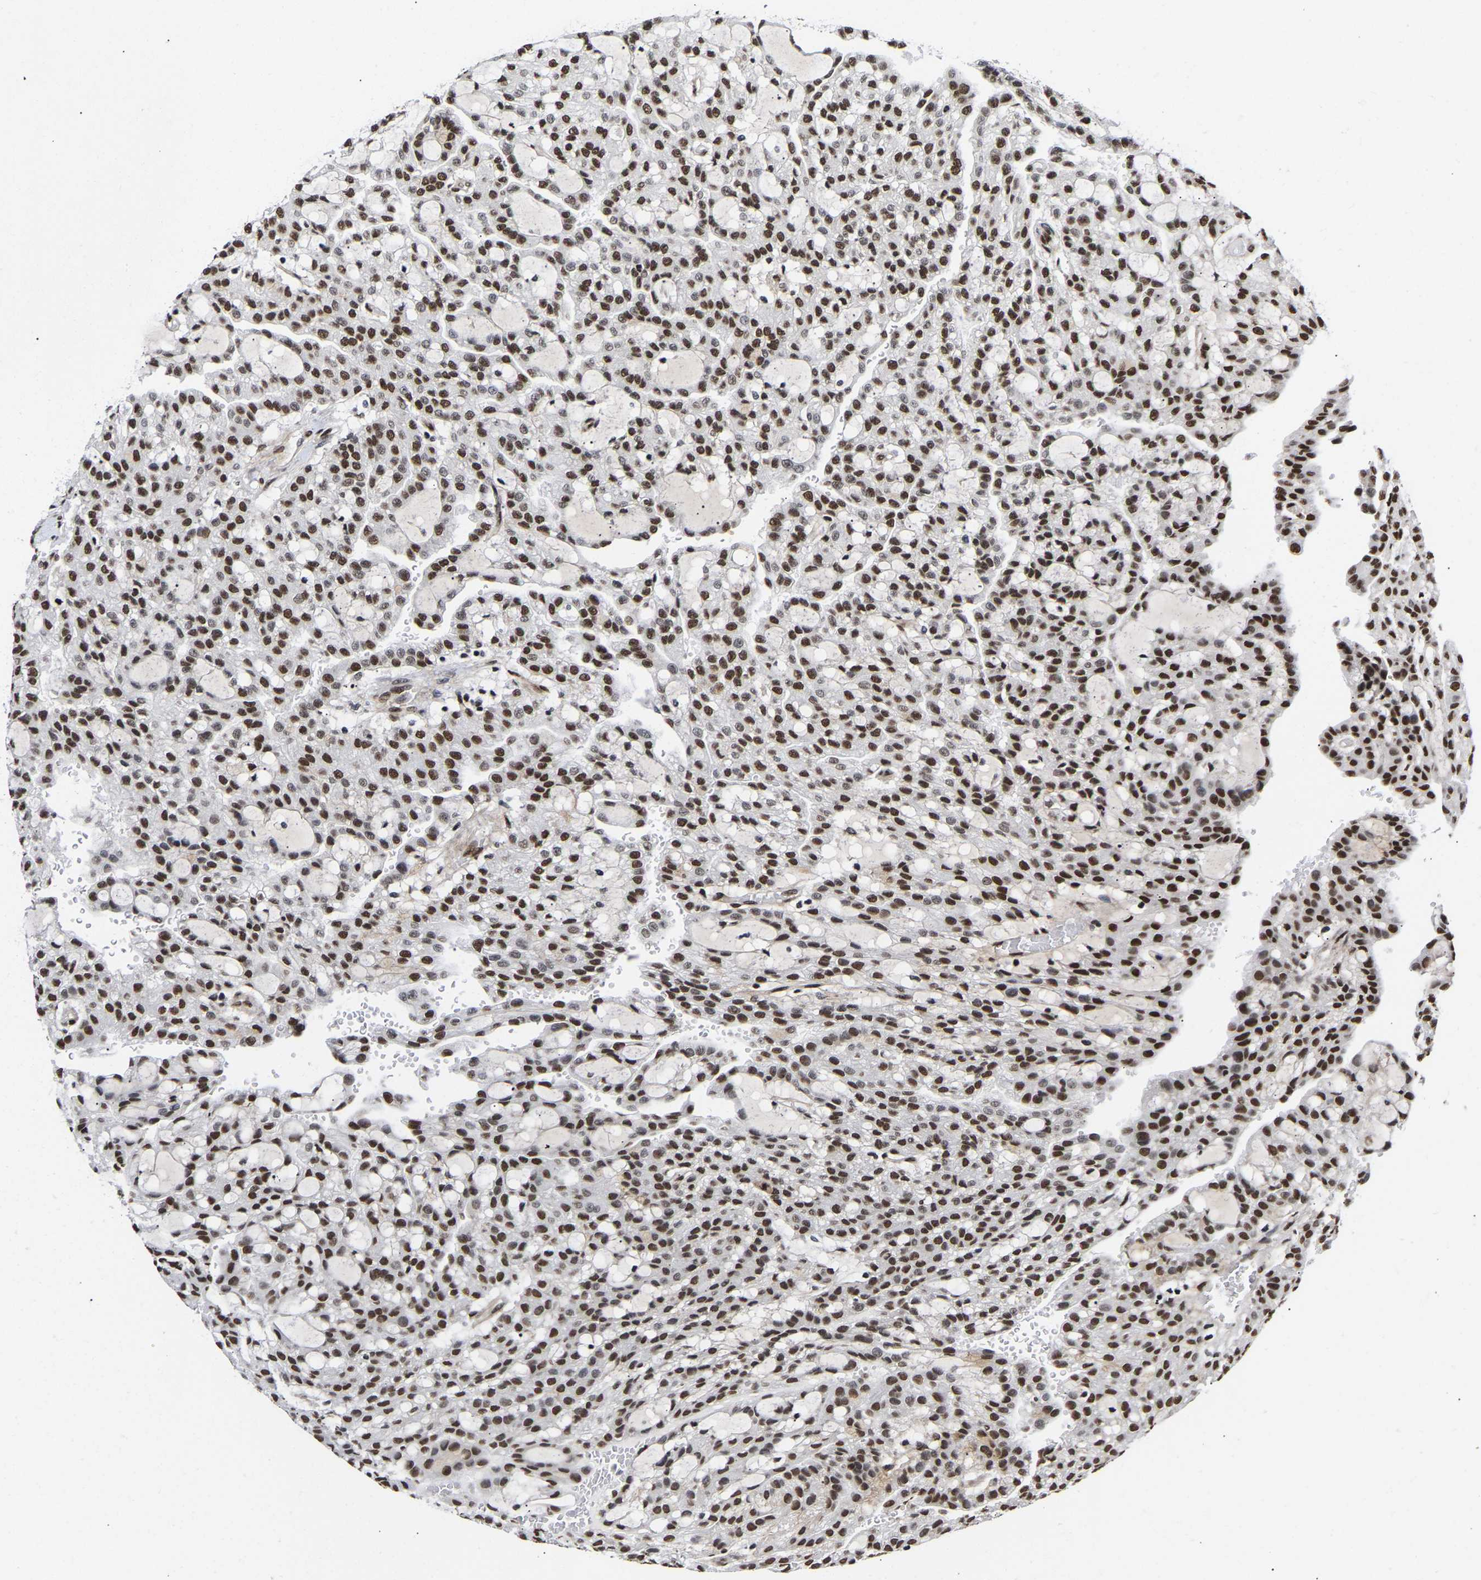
{"staining": {"intensity": "strong", "quantity": ">75%", "location": "nuclear"}, "tissue": "renal cancer", "cell_type": "Tumor cells", "image_type": "cancer", "snomed": [{"axis": "morphology", "description": "Adenocarcinoma, NOS"}, {"axis": "topography", "description": "Kidney"}], "caption": "This is a micrograph of immunohistochemistry staining of renal adenocarcinoma, which shows strong positivity in the nuclear of tumor cells.", "gene": "PSIP1", "patient": {"sex": "male", "age": 63}}